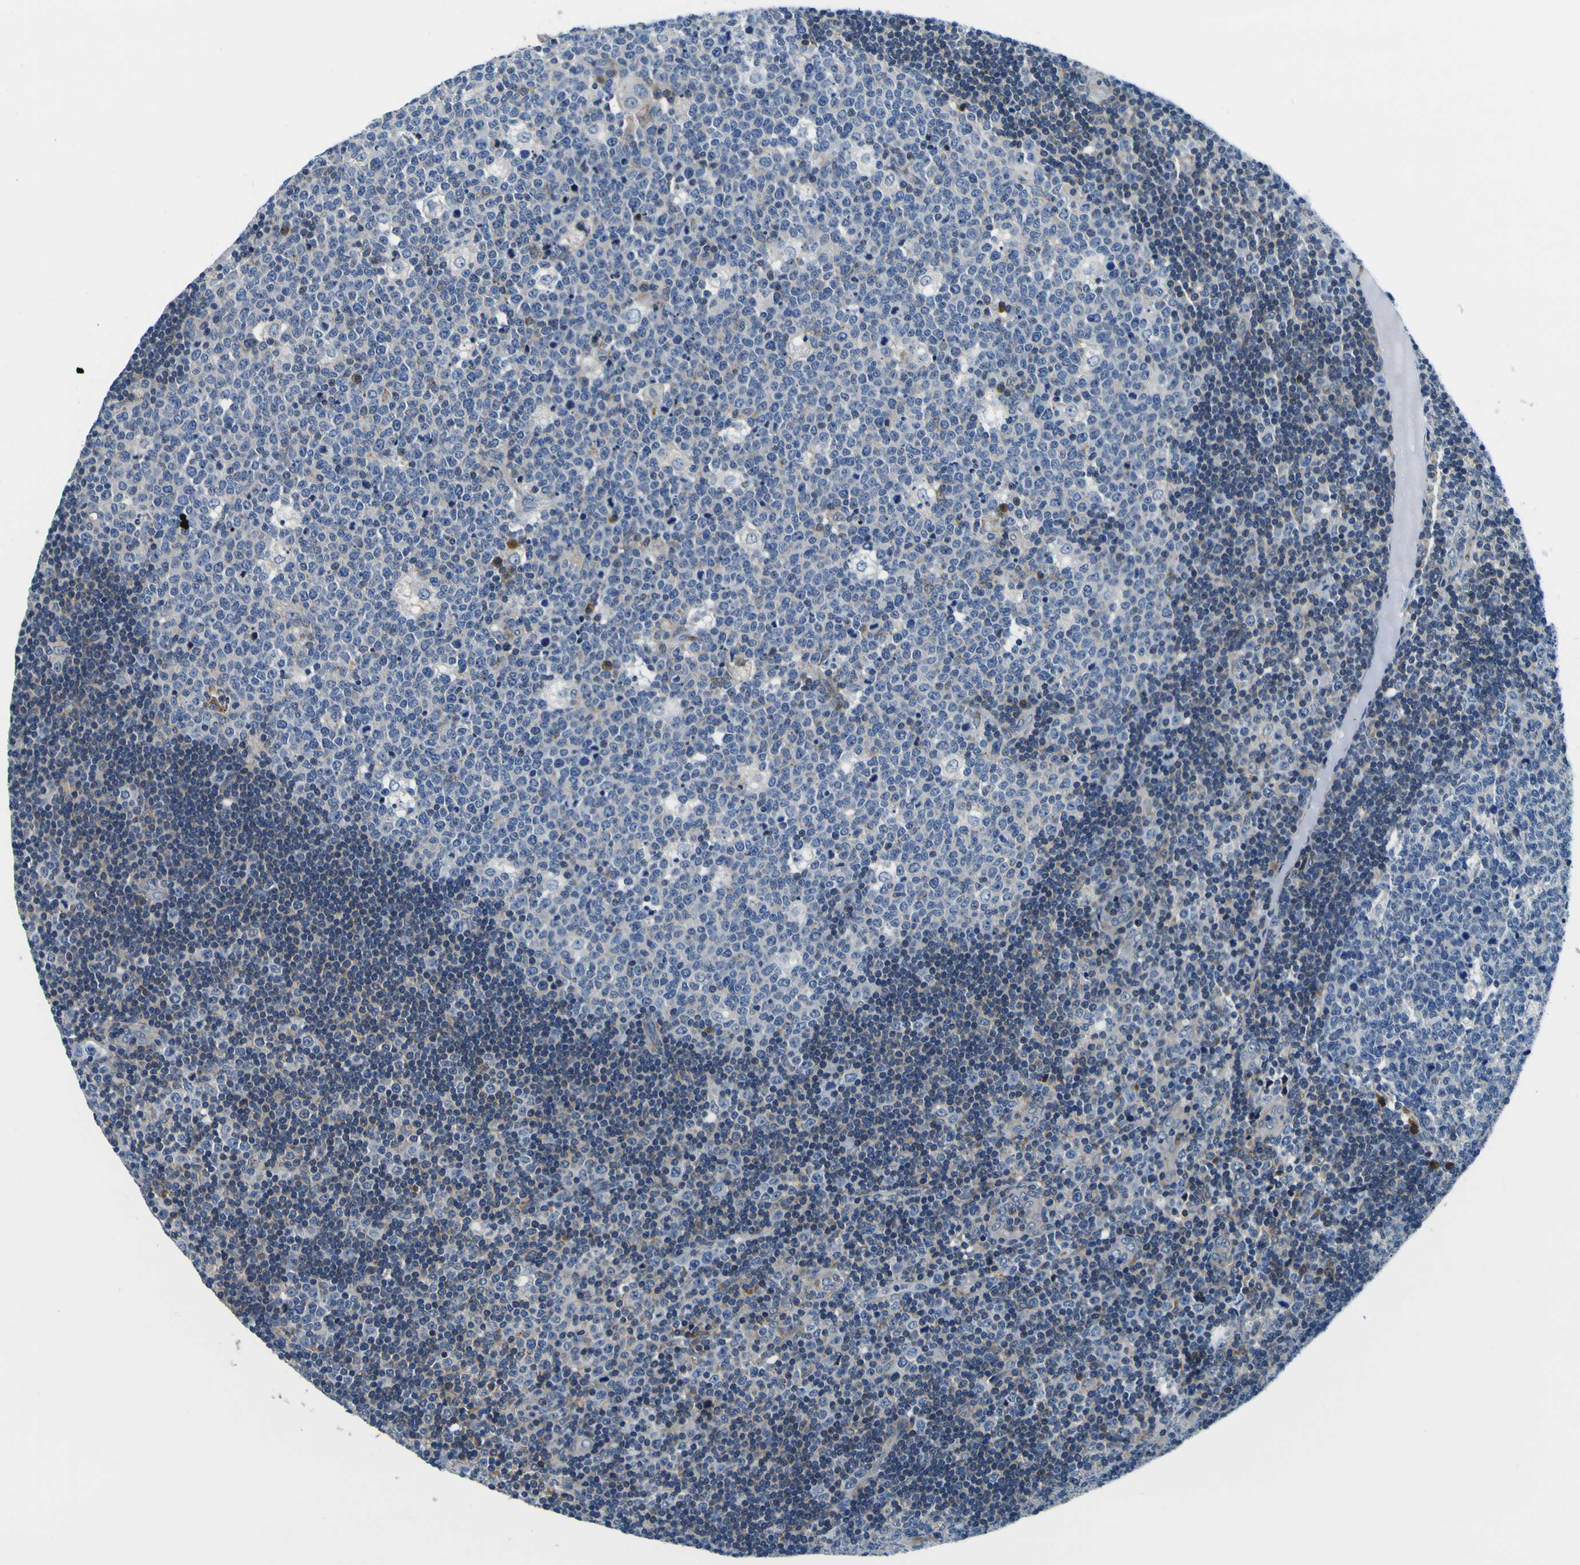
{"staining": {"intensity": "moderate", "quantity": "<25%", "location": "cytoplasmic/membranous"}, "tissue": "lymph node", "cell_type": "Germinal center cells", "image_type": "normal", "snomed": [{"axis": "morphology", "description": "Normal tissue, NOS"}, {"axis": "topography", "description": "Lymph node"}, {"axis": "topography", "description": "Salivary gland"}], "caption": "Lymph node stained with IHC reveals moderate cytoplasmic/membranous positivity in about <25% of germinal center cells. (DAB IHC with brightfield microscopy, high magnification).", "gene": "NLRP3", "patient": {"sex": "male", "age": 8}}